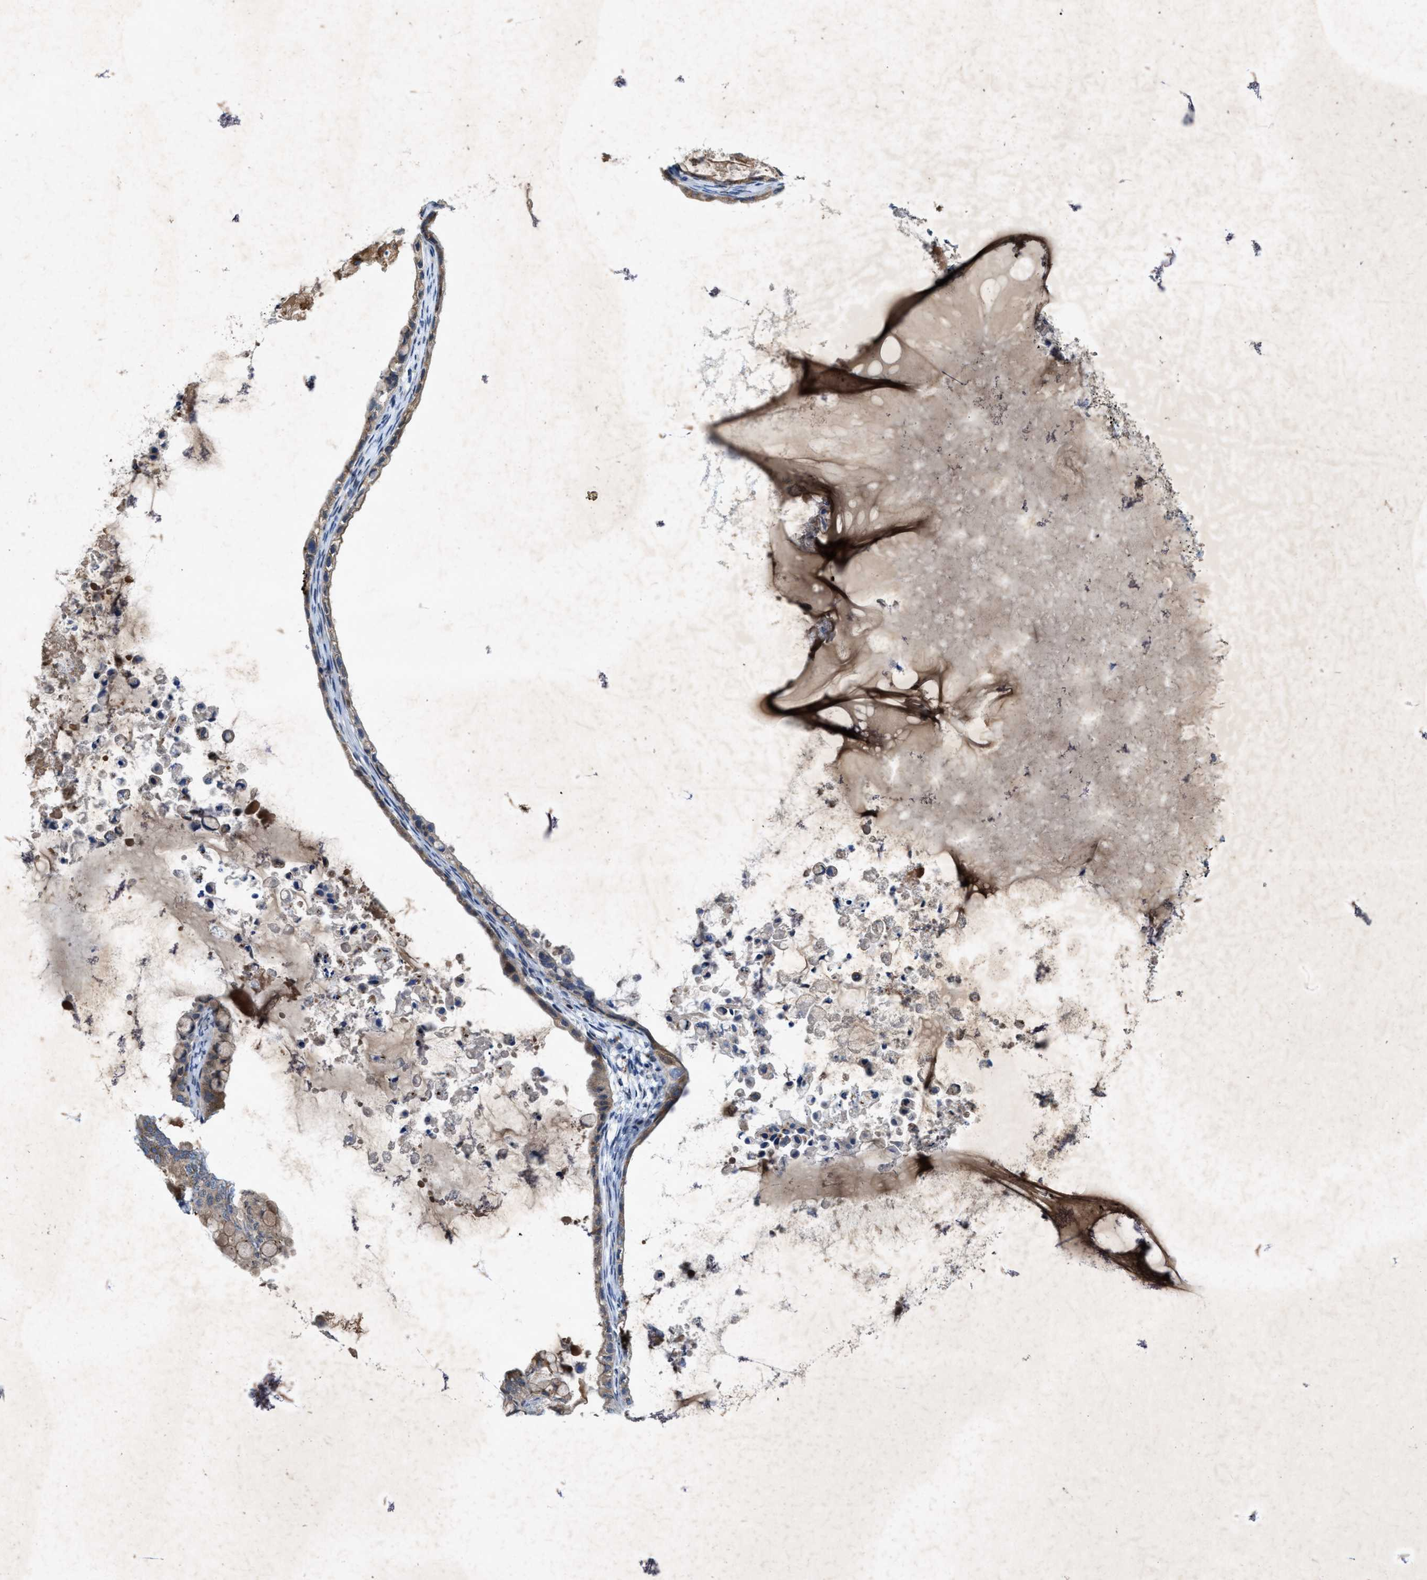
{"staining": {"intensity": "moderate", "quantity": ">75%", "location": "cytoplasmic/membranous"}, "tissue": "ovarian cancer", "cell_type": "Tumor cells", "image_type": "cancer", "snomed": [{"axis": "morphology", "description": "Cystadenocarcinoma, mucinous, NOS"}, {"axis": "topography", "description": "Ovary"}], "caption": "The histopathology image exhibits staining of ovarian cancer (mucinous cystadenocarcinoma), revealing moderate cytoplasmic/membranous protein positivity (brown color) within tumor cells.", "gene": "URGCP", "patient": {"sex": "female", "age": 80}}